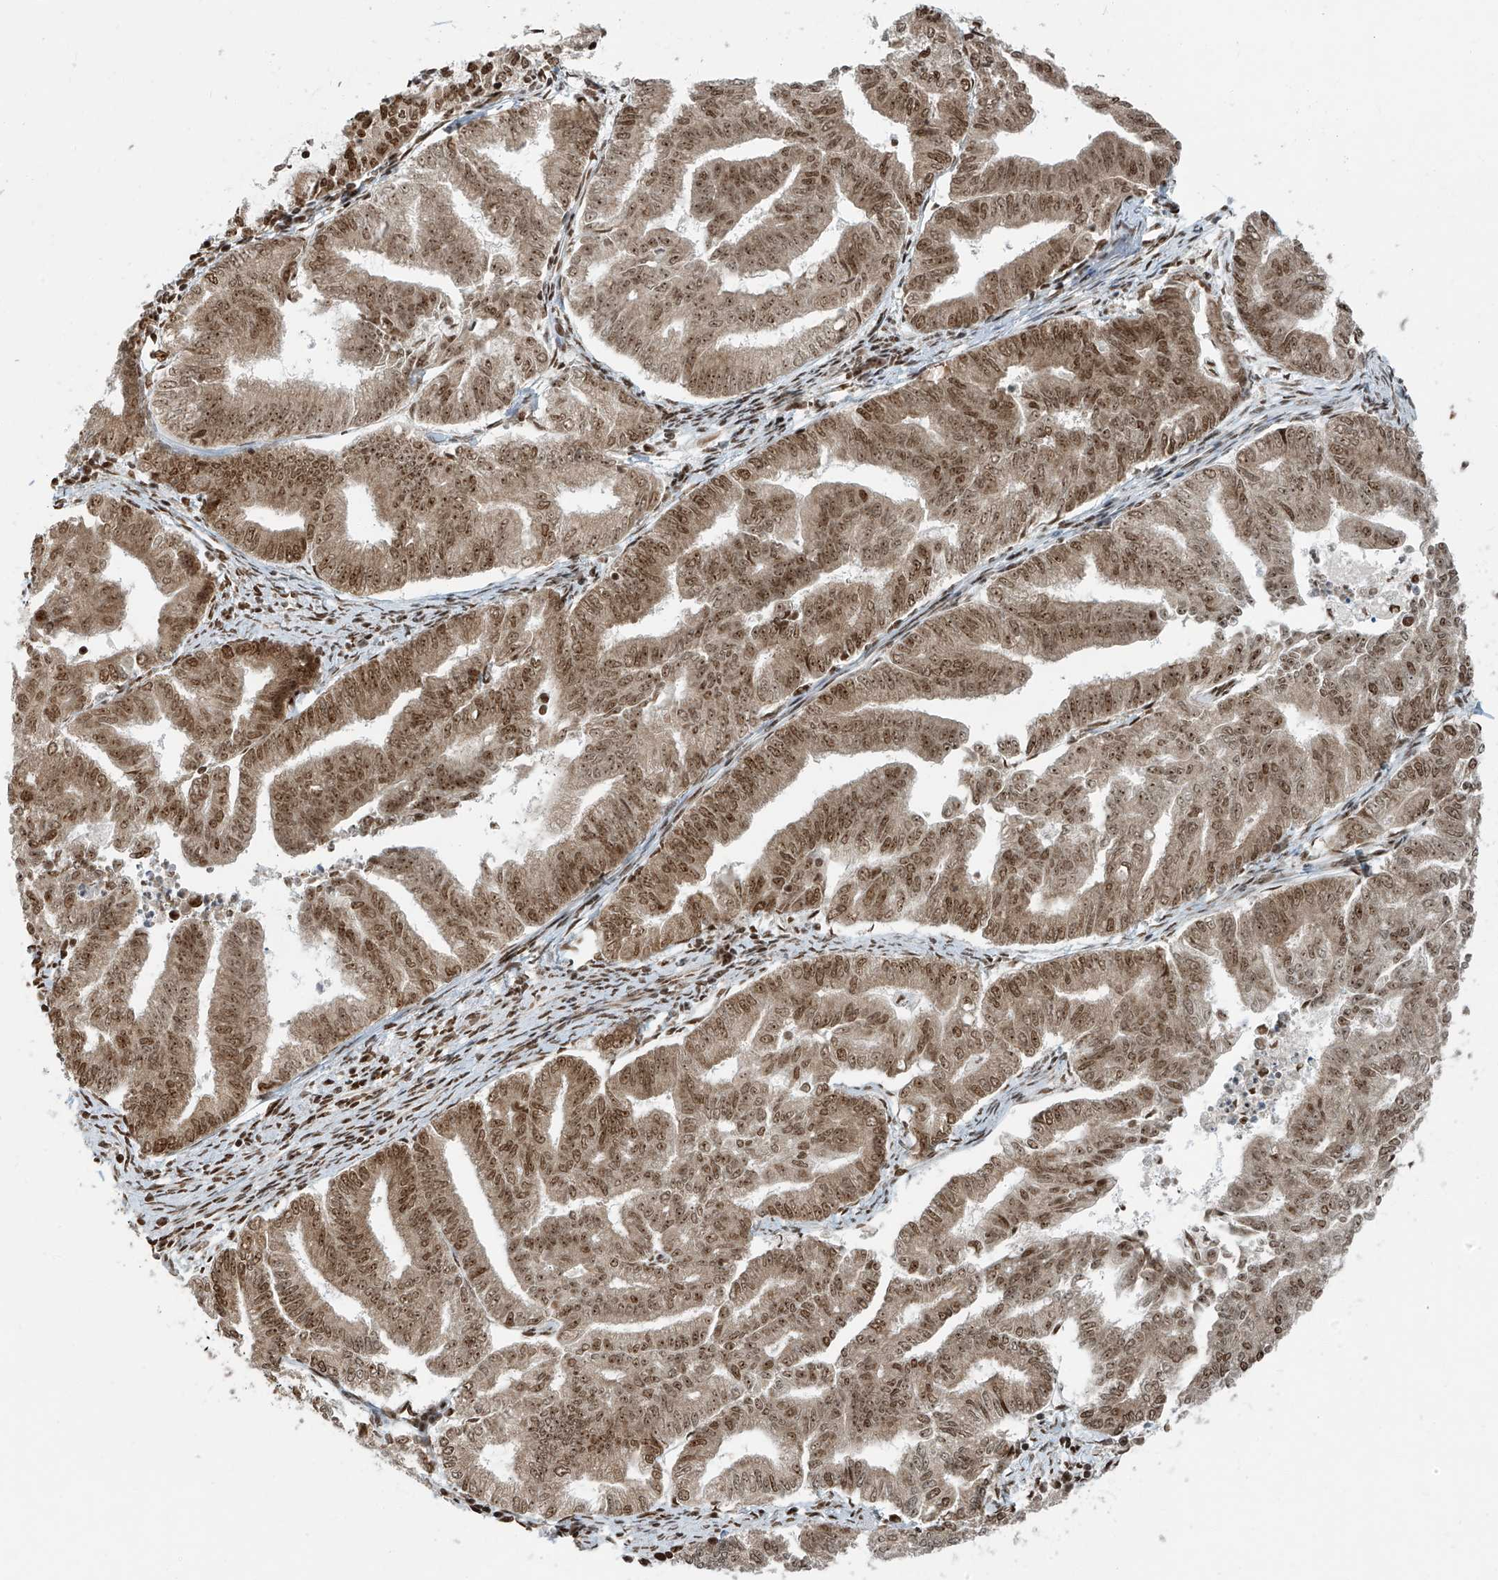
{"staining": {"intensity": "moderate", "quantity": ">75%", "location": "cytoplasmic/membranous,nuclear"}, "tissue": "endometrial cancer", "cell_type": "Tumor cells", "image_type": "cancer", "snomed": [{"axis": "morphology", "description": "Adenocarcinoma, NOS"}, {"axis": "topography", "description": "Endometrium"}], "caption": "Adenocarcinoma (endometrial) stained with immunohistochemistry (IHC) shows moderate cytoplasmic/membranous and nuclear staining in about >75% of tumor cells.", "gene": "FAM193B", "patient": {"sex": "female", "age": 79}}